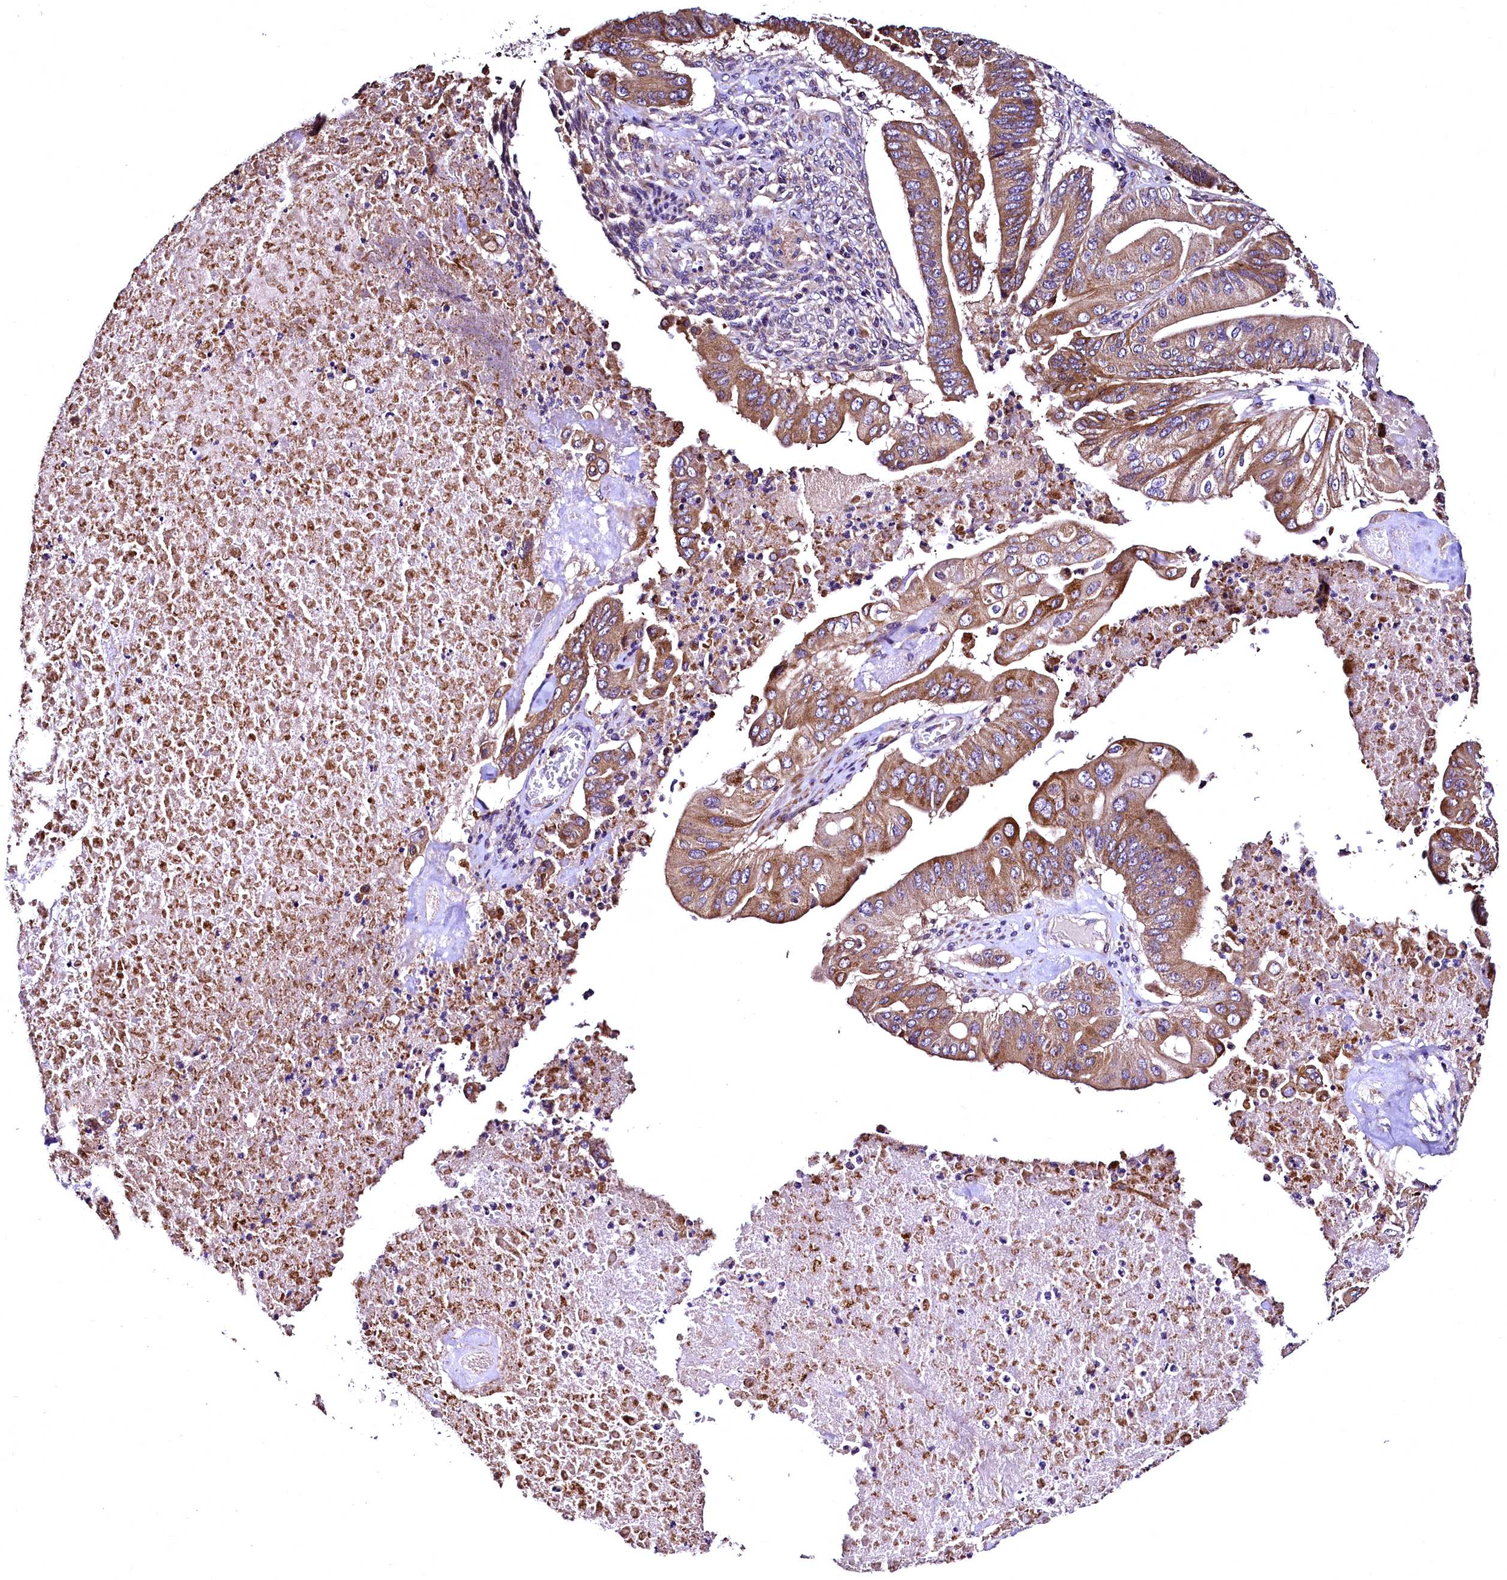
{"staining": {"intensity": "moderate", "quantity": ">75%", "location": "cytoplasmic/membranous"}, "tissue": "pancreatic cancer", "cell_type": "Tumor cells", "image_type": "cancer", "snomed": [{"axis": "morphology", "description": "Adenocarcinoma, NOS"}, {"axis": "topography", "description": "Pancreas"}], "caption": "Moderate cytoplasmic/membranous protein positivity is seen in approximately >75% of tumor cells in pancreatic adenocarcinoma.", "gene": "LRSAM1", "patient": {"sex": "female", "age": 77}}